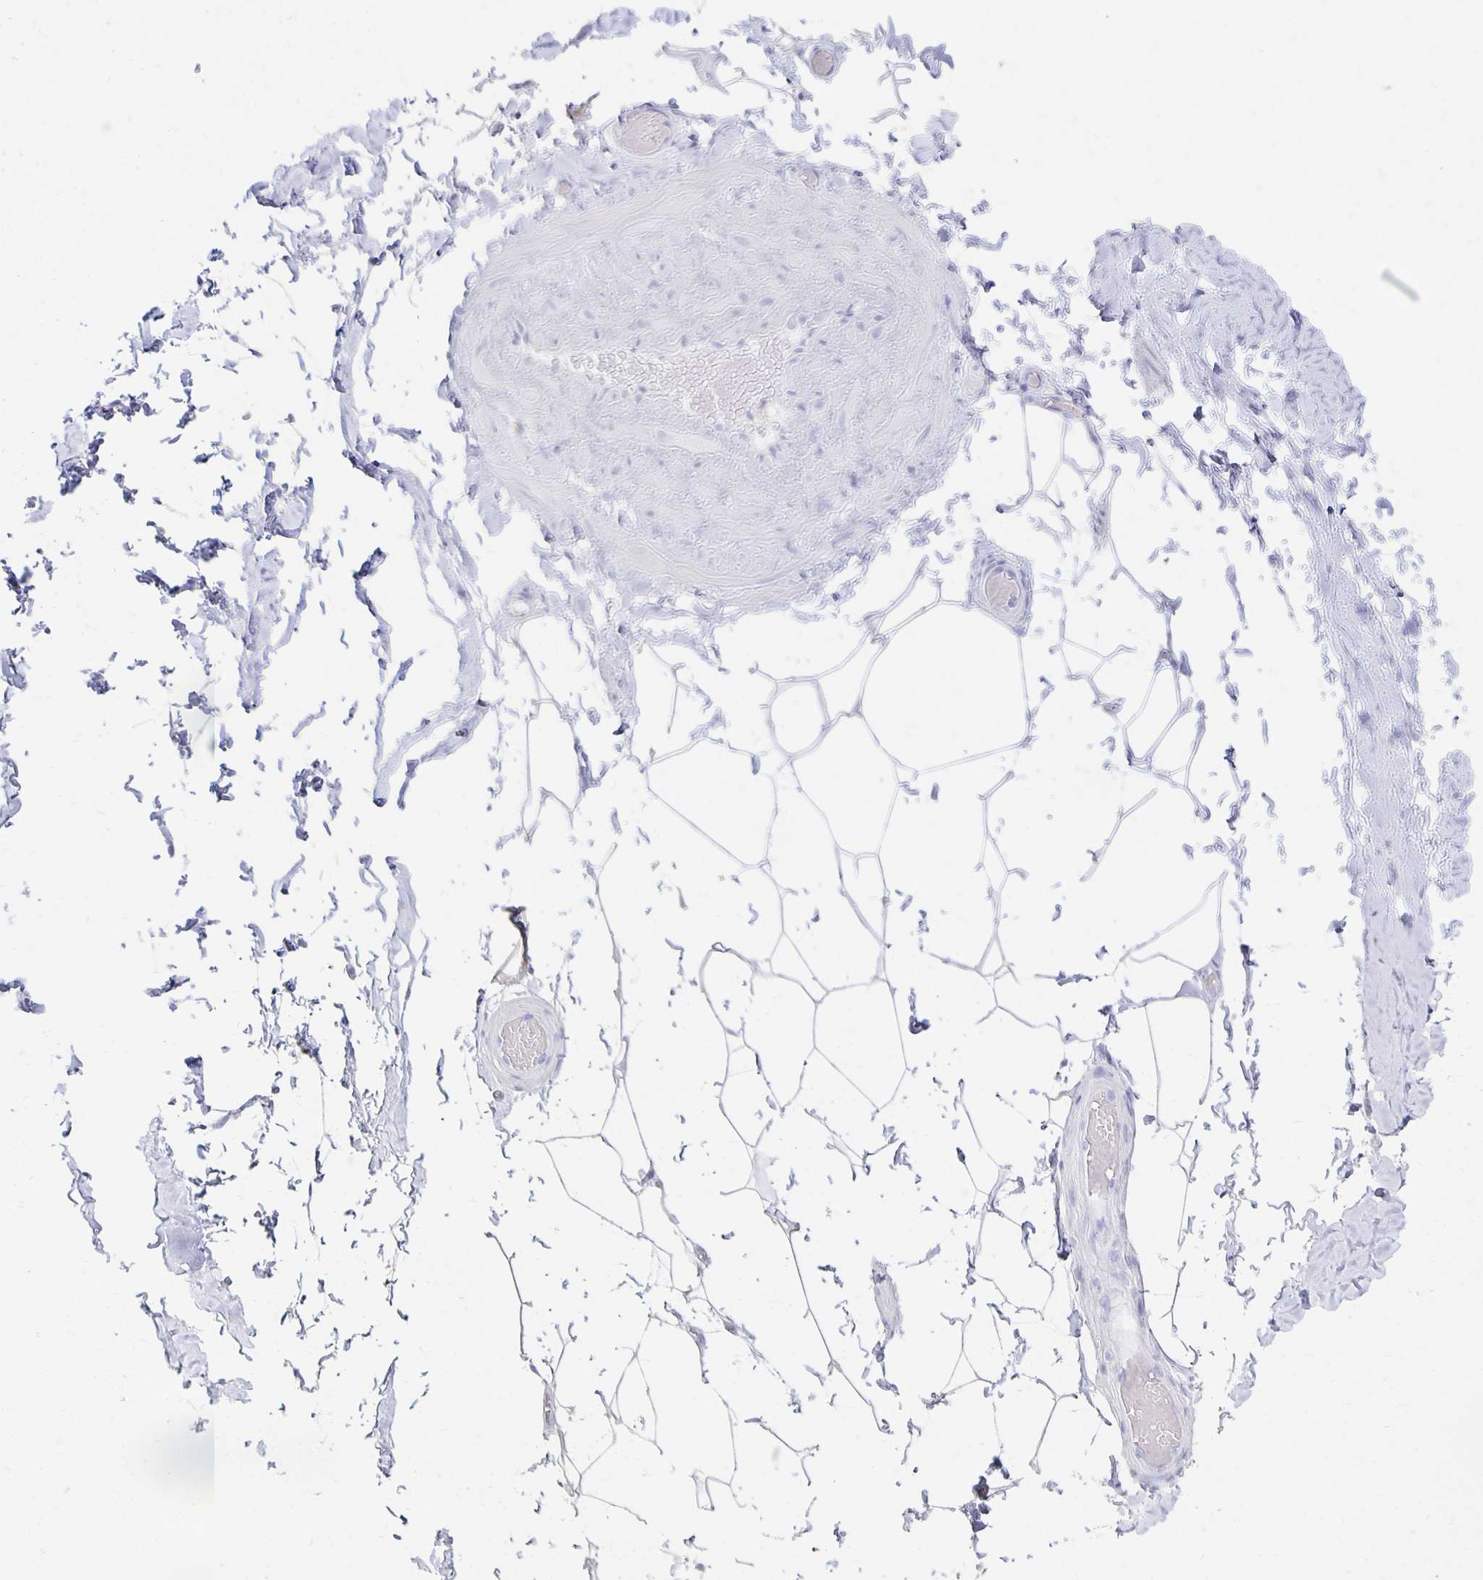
{"staining": {"intensity": "negative", "quantity": "none", "location": "none"}, "tissue": "adipose tissue", "cell_type": "Adipocytes", "image_type": "normal", "snomed": [{"axis": "morphology", "description": "Normal tissue, NOS"}, {"axis": "topography", "description": "Soft tissue"}, {"axis": "topography", "description": "Adipose tissue"}, {"axis": "topography", "description": "Vascular tissue"}, {"axis": "topography", "description": "Peripheral nerve tissue"}], "caption": "Immunohistochemical staining of normal adipose tissue demonstrates no significant staining in adipocytes. The staining is performed using DAB brown chromogen with nuclei counter-stained in using hematoxylin.", "gene": "PRDM7", "patient": {"sex": "male", "age": 29}}